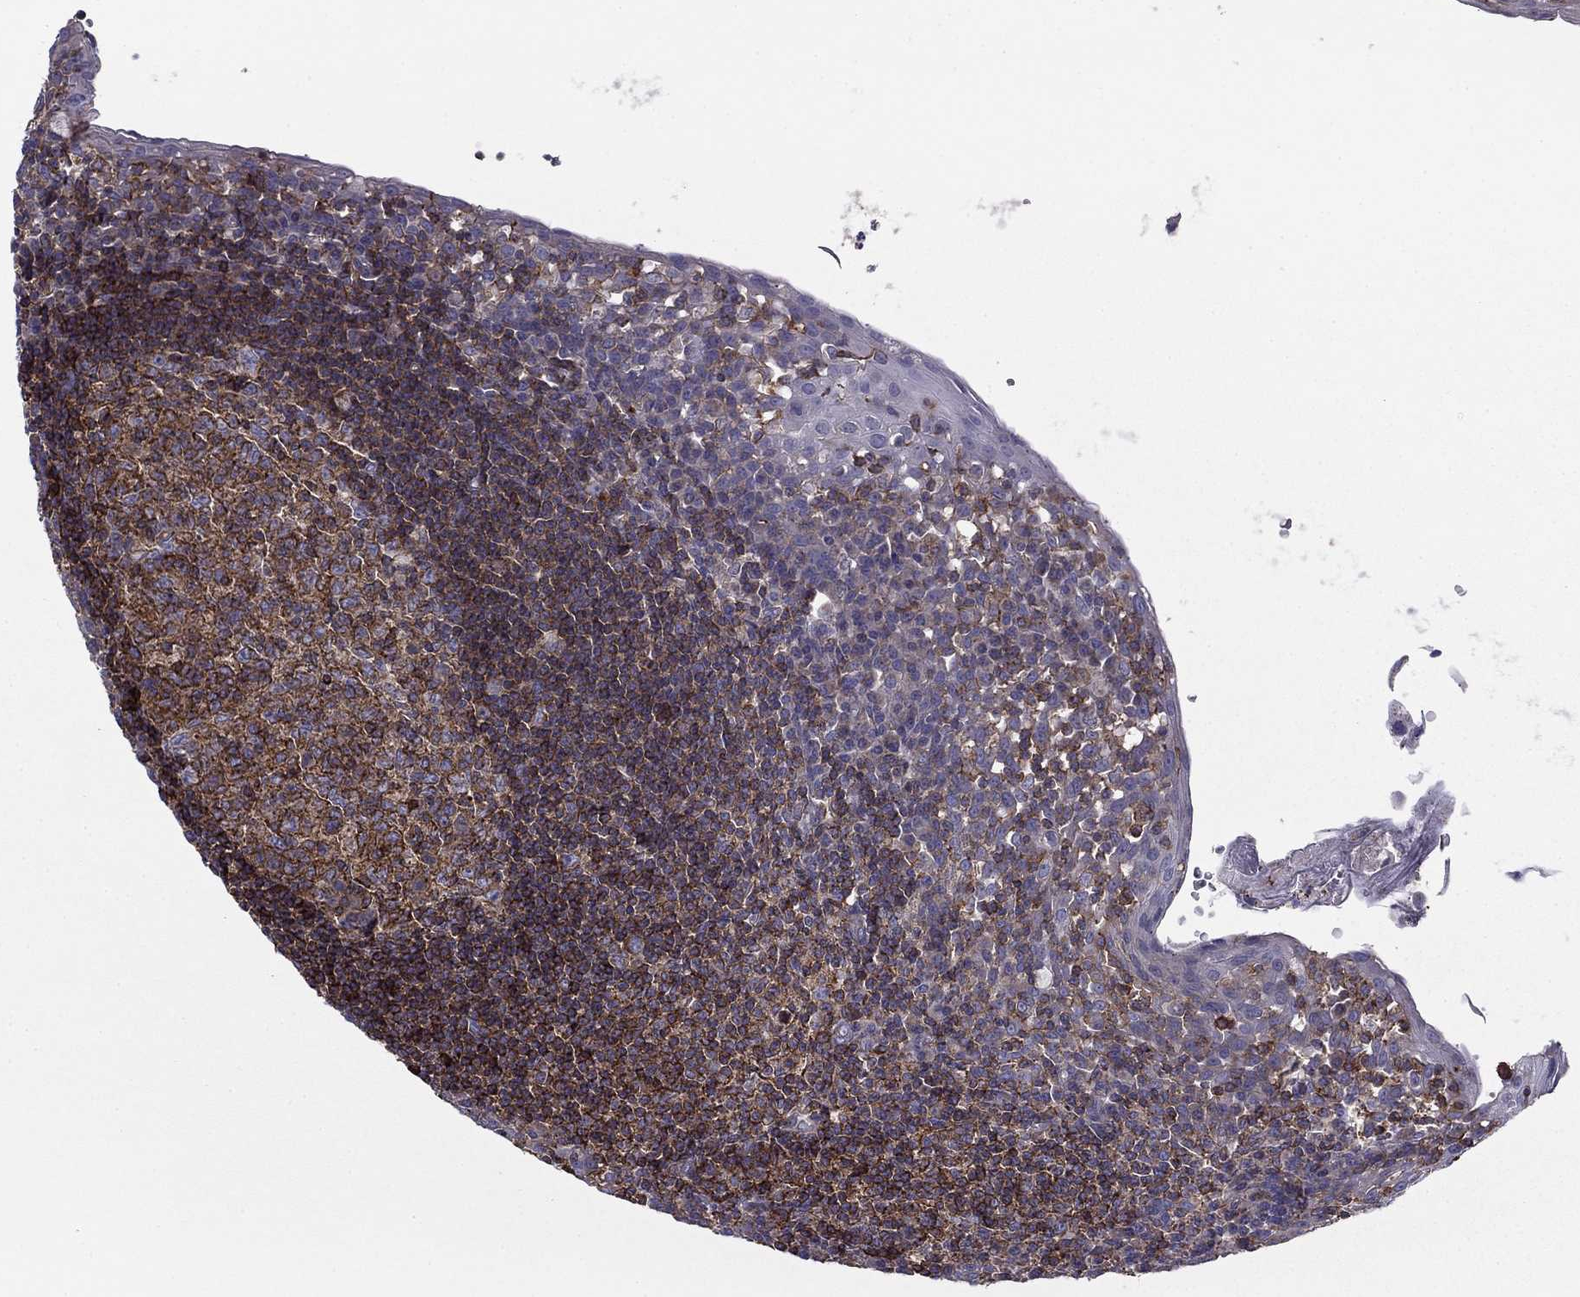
{"staining": {"intensity": "moderate", "quantity": "<25%", "location": "cytoplasmic/membranous"}, "tissue": "tonsil", "cell_type": "Germinal center cells", "image_type": "normal", "snomed": [{"axis": "morphology", "description": "Normal tissue, NOS"}, {"axis": "topography", "description": "Tonsil"}], "caption": "DAB (3,3'-diaminobenzidine) immunohistochemical staining of benign tonsil demonstrates moderate cytoplasmic/membranous protein staining in about <25% of germinal center cells.", "gene": "ALG6", "patient": {"sex": "female", "age": 13}}